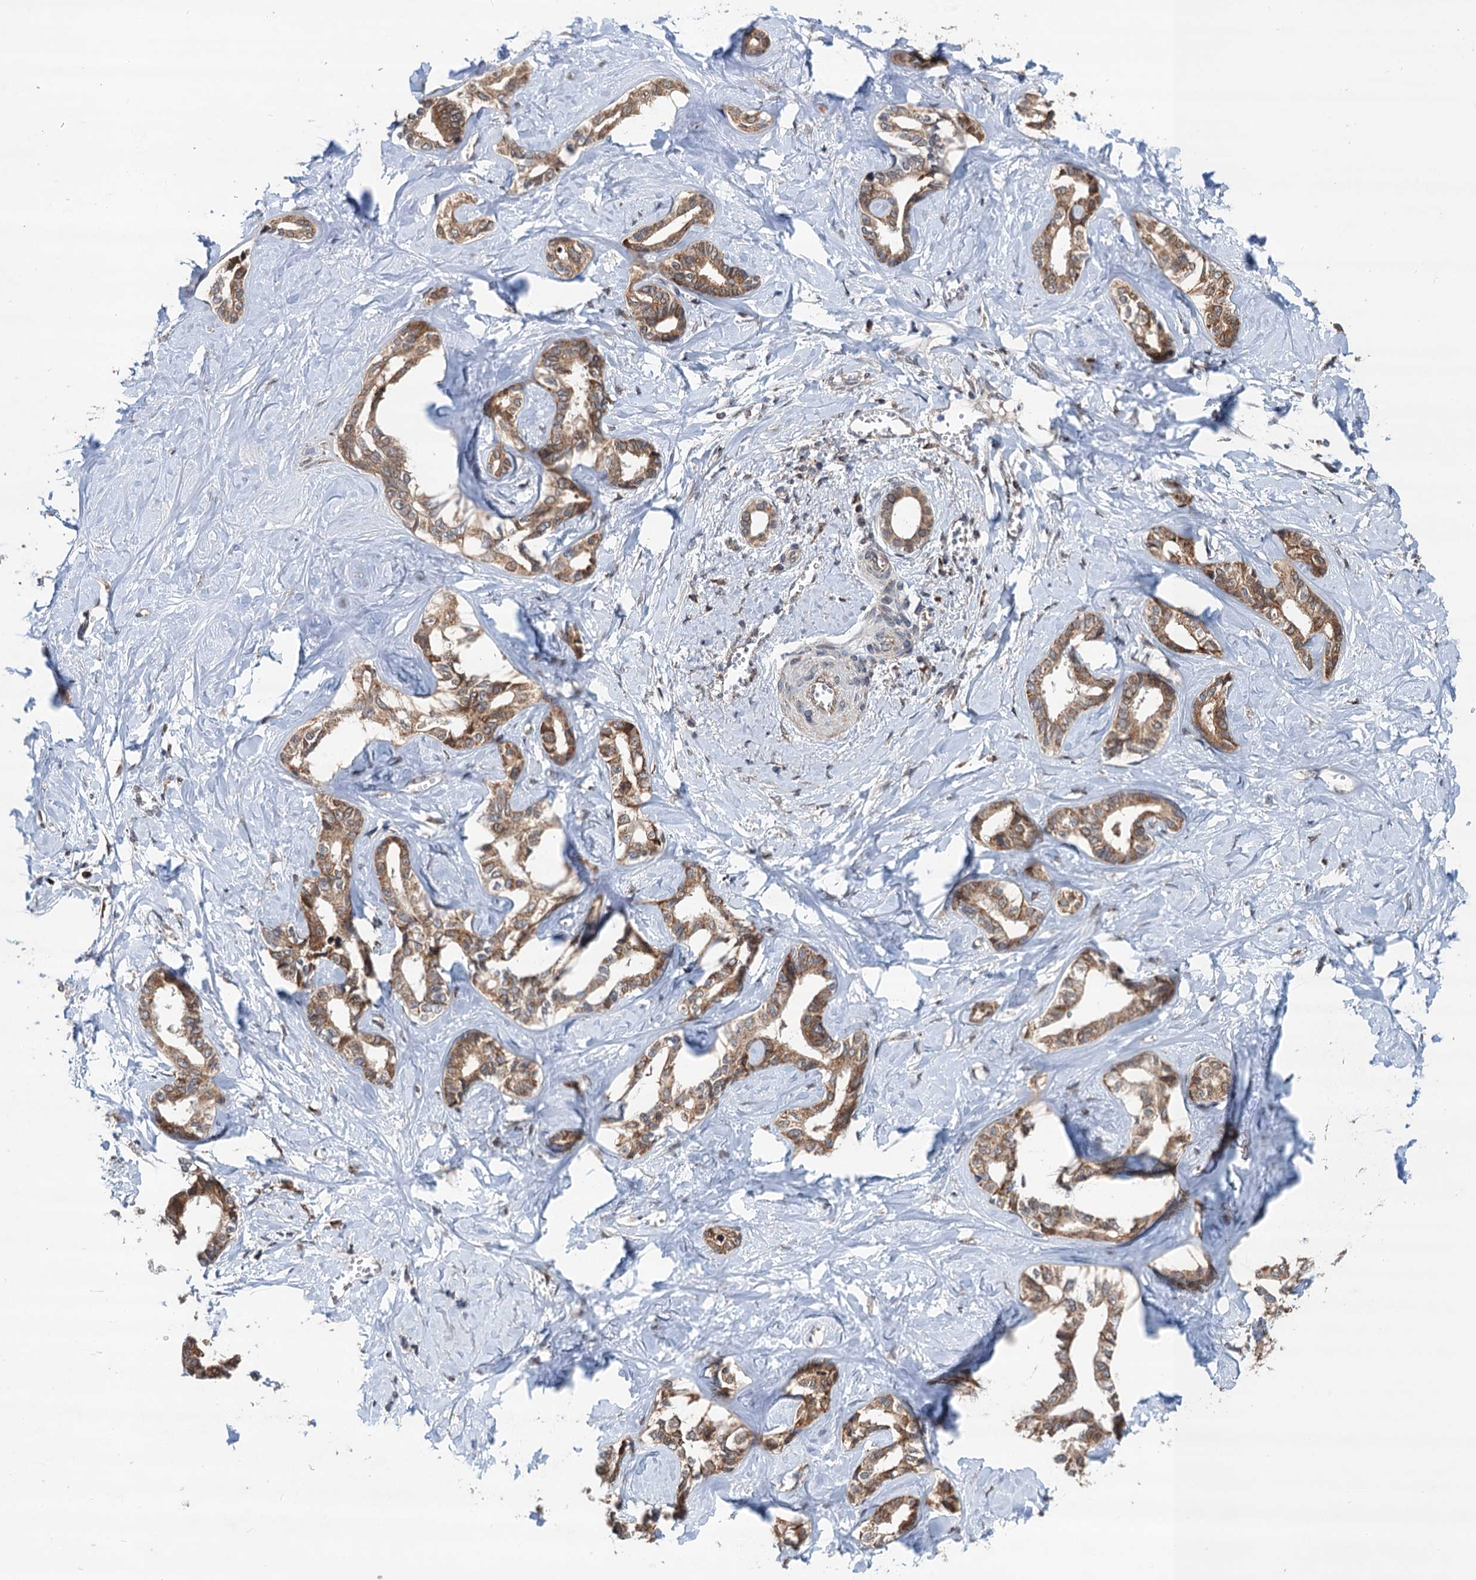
{"staining": {"intensity": "moderate", "quantity": ">75%", "location": "cytoplasmic/membranous"}, "tissue": "liver cancer", "cell_type": "Tumor cells", "image_type": "cancer", "snomed": [{"axis": "morphology", "description": "Cholangiocarcinoma"}, {"axis": "topography", "description": "Liver"}], "caption": "Liver cancer (cholangiocarcinoma) tissue shows moderate cytoplasmic/membranous positivity in approximately >75% of tumor cells, visualized by immunohistochemistry.", "gene": "CMPK2", "patient": {"sex": "female", "age": 77}}